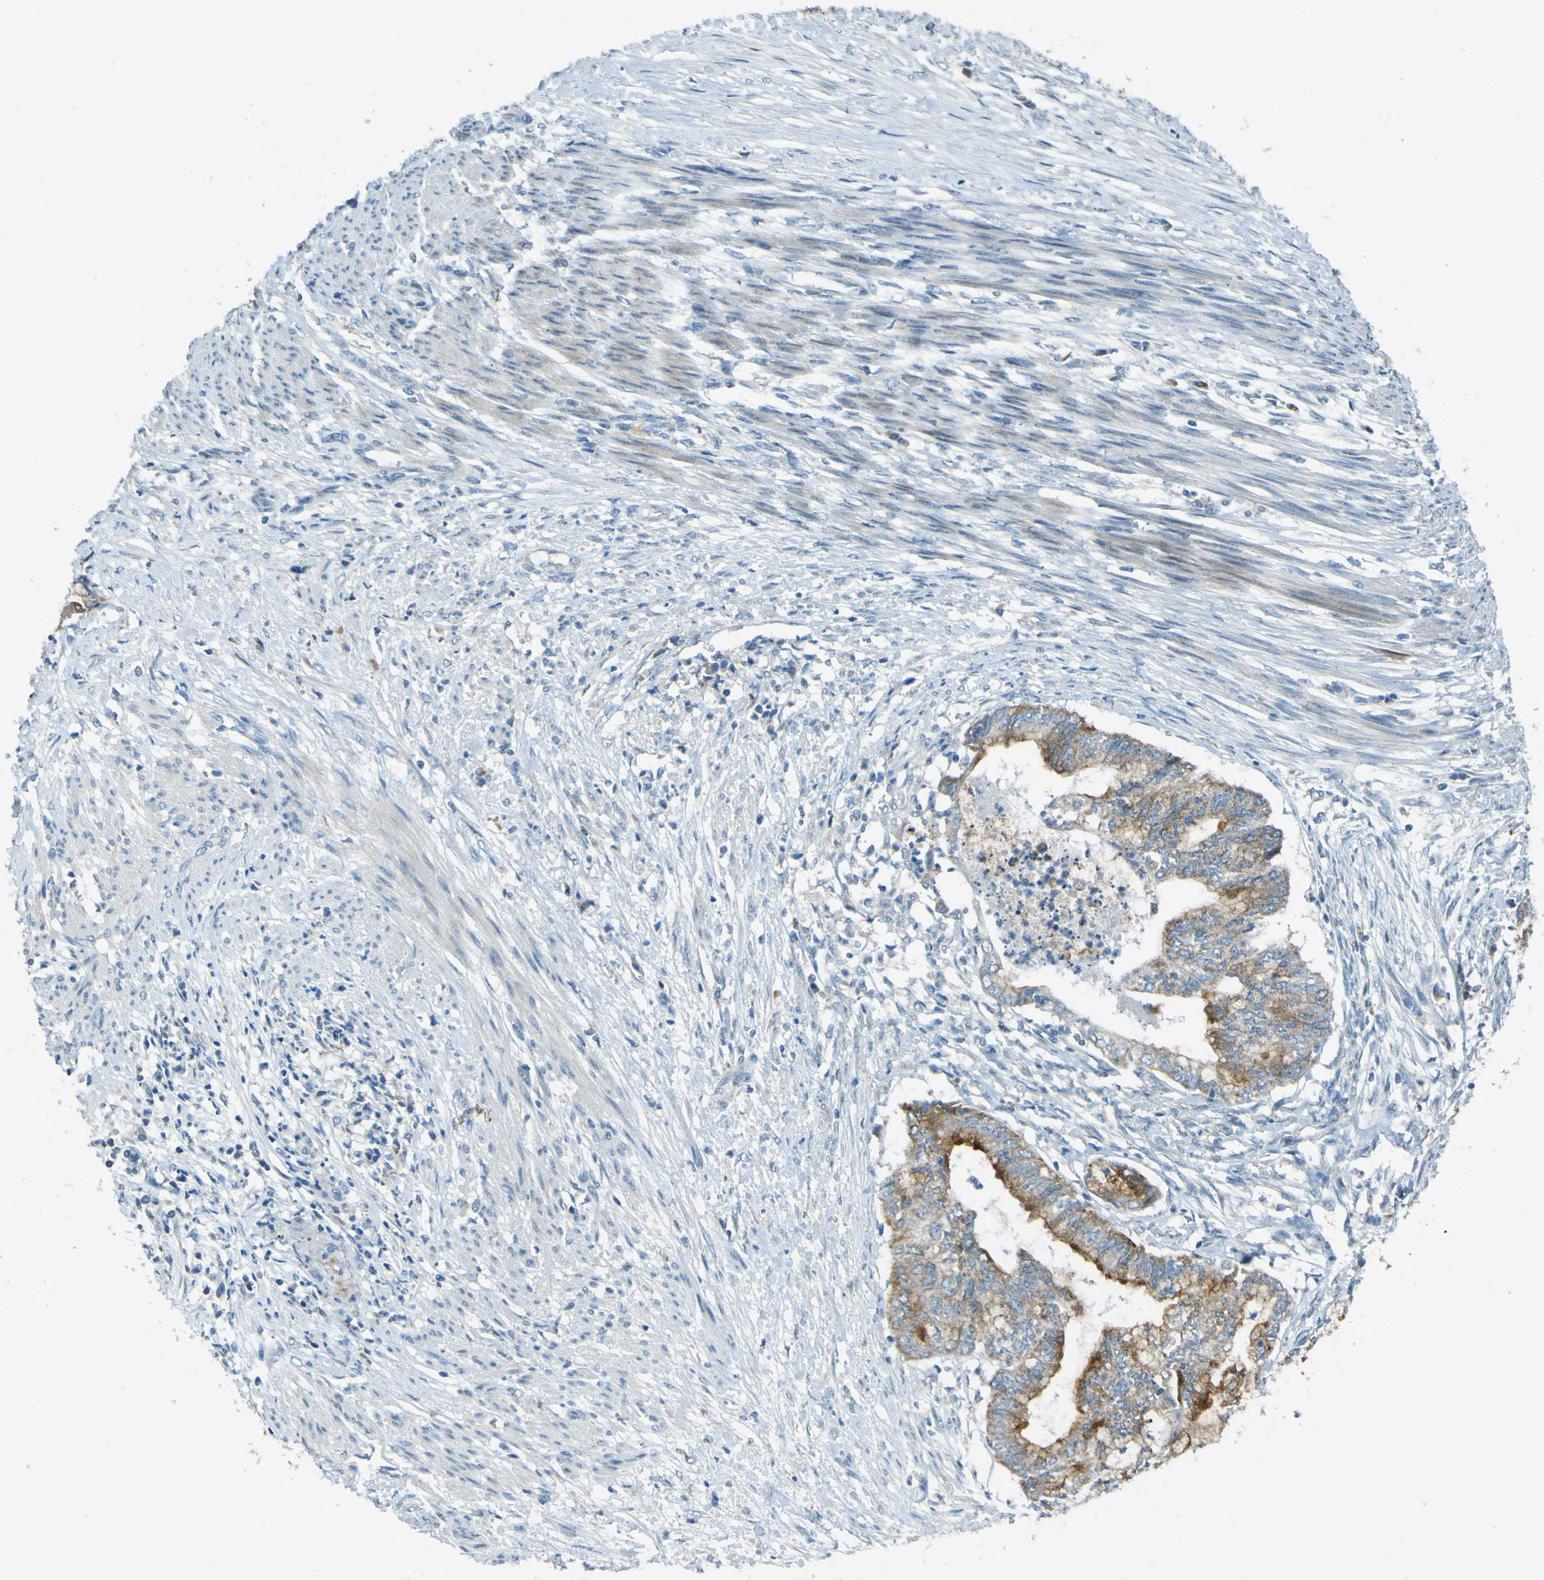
{"staining": {"intensity": "moderate", "quantity": ">75%", "location": "cytoplasmic/membranous"}, "tissue": "endometrial cancer", "cell_type": "Tumor cells", "image_type": "cancer", "snomed": [{"axis": "morphology", "description": "Necrosis, NOS"}, {"axis": "morphology", "description": "Adenocarcinoma, NOS"}, {"axis": "topography", "description": "Endometrium"}], "caption": "Immunohistochemistry (DAB (3,3'-diaminobenzidine)) staining of endometrial cancer (adenocarcinoma) displays moderate cytoplasmic/membranous protein positivity in about >75% of tumor cells.", "gene": "FKTN", "patient": {"sex": "female", "age": 79}}